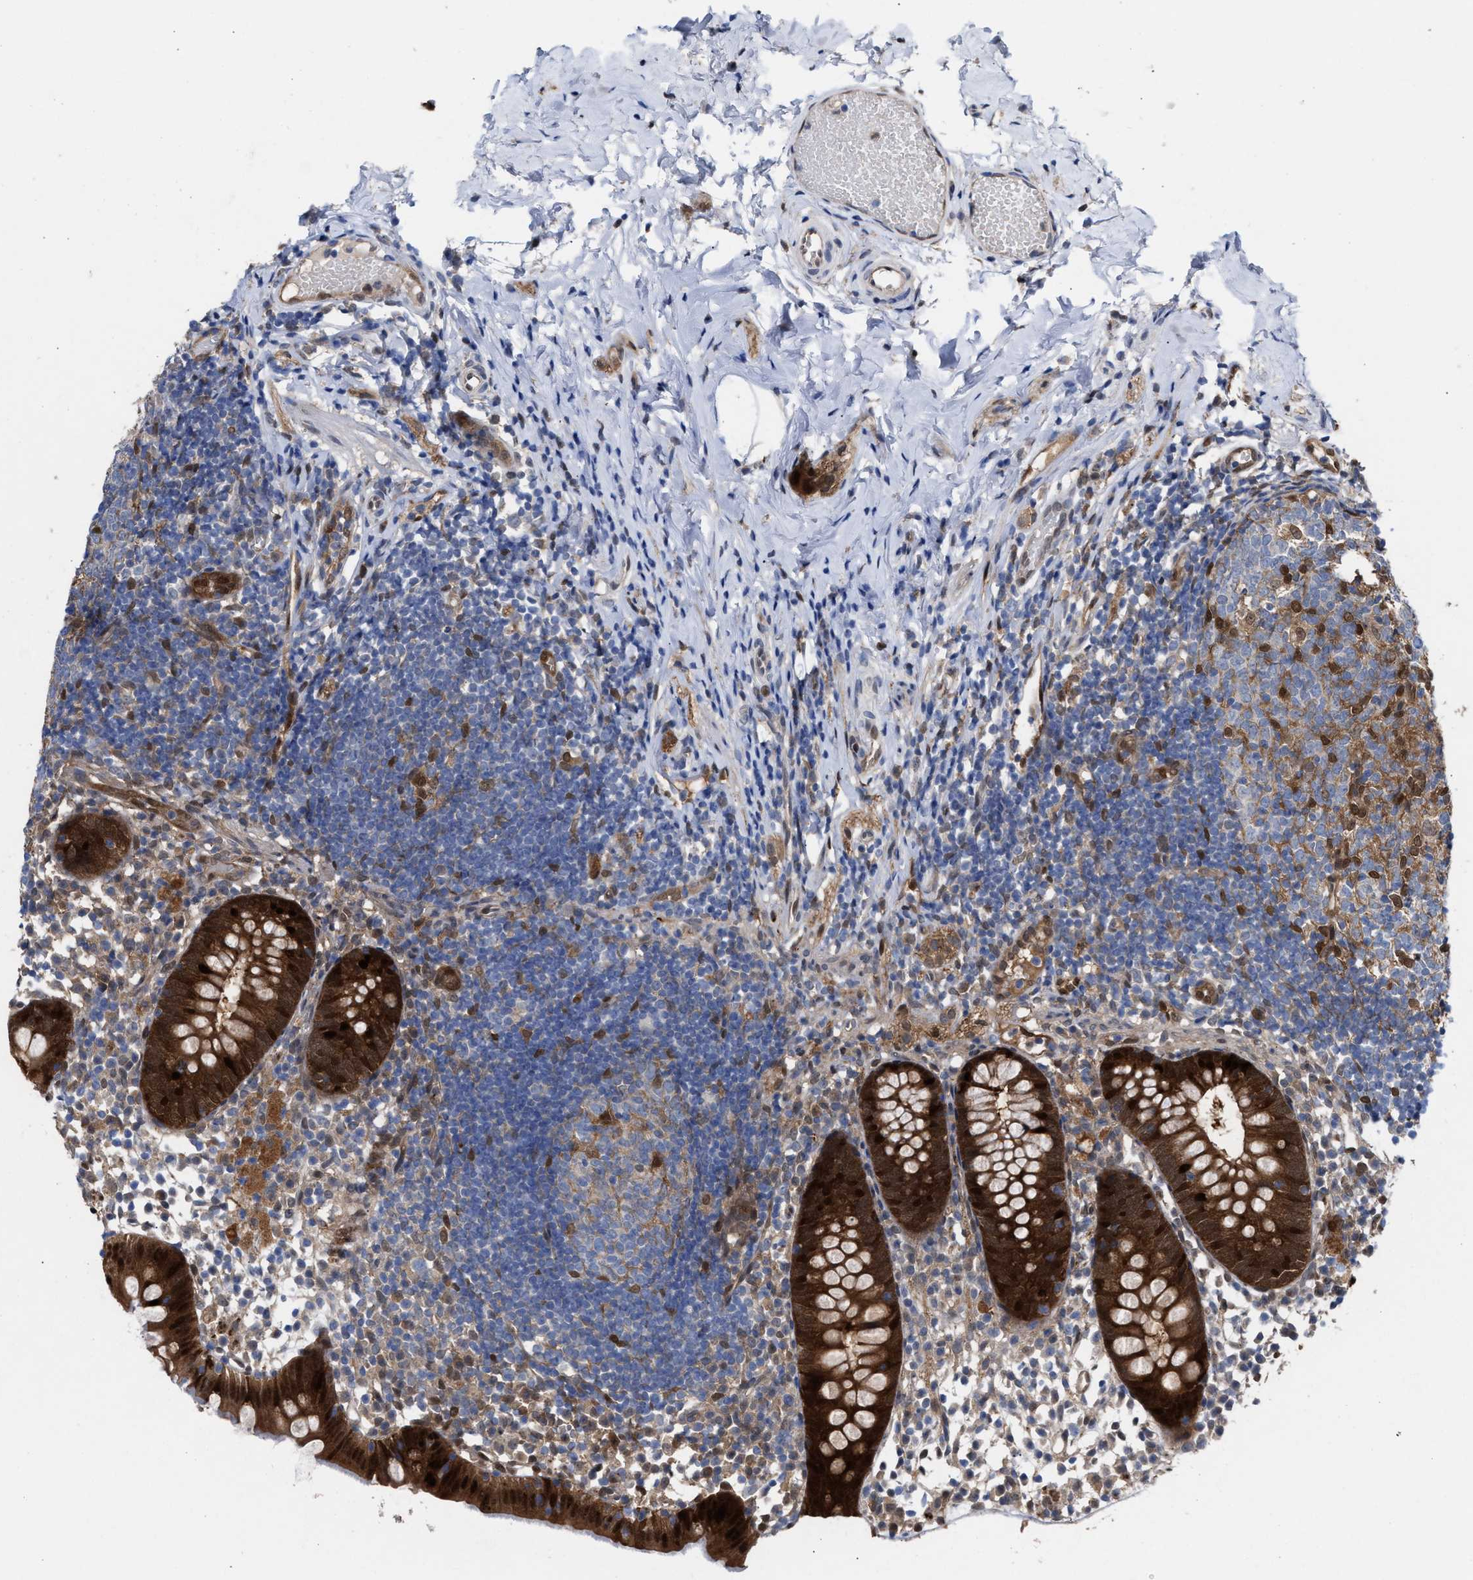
{"staining": {"intensity": "strong", "quantity": ">75%", "location": "cytoplasmic/membranous,nuclear"}, "tissue": "appendix", "cell_type": "Glandular cells", "image_type": "normal", "snomed": [{"axis": "morphology", "description": "Normal tissue, NOS"}, {"axis": "topography", "description": "Appendix"}], "caption": "The image demonstrates a brown stain indicating the presence of a protein in the cytoplasmic/membranous,nuclear of glandular cells in appendix. (DAB IHC, brown staining for protein, blue staining for nuclei).", "gene": "TP53I3", "patient": {"sex": "female", "age": 20}}